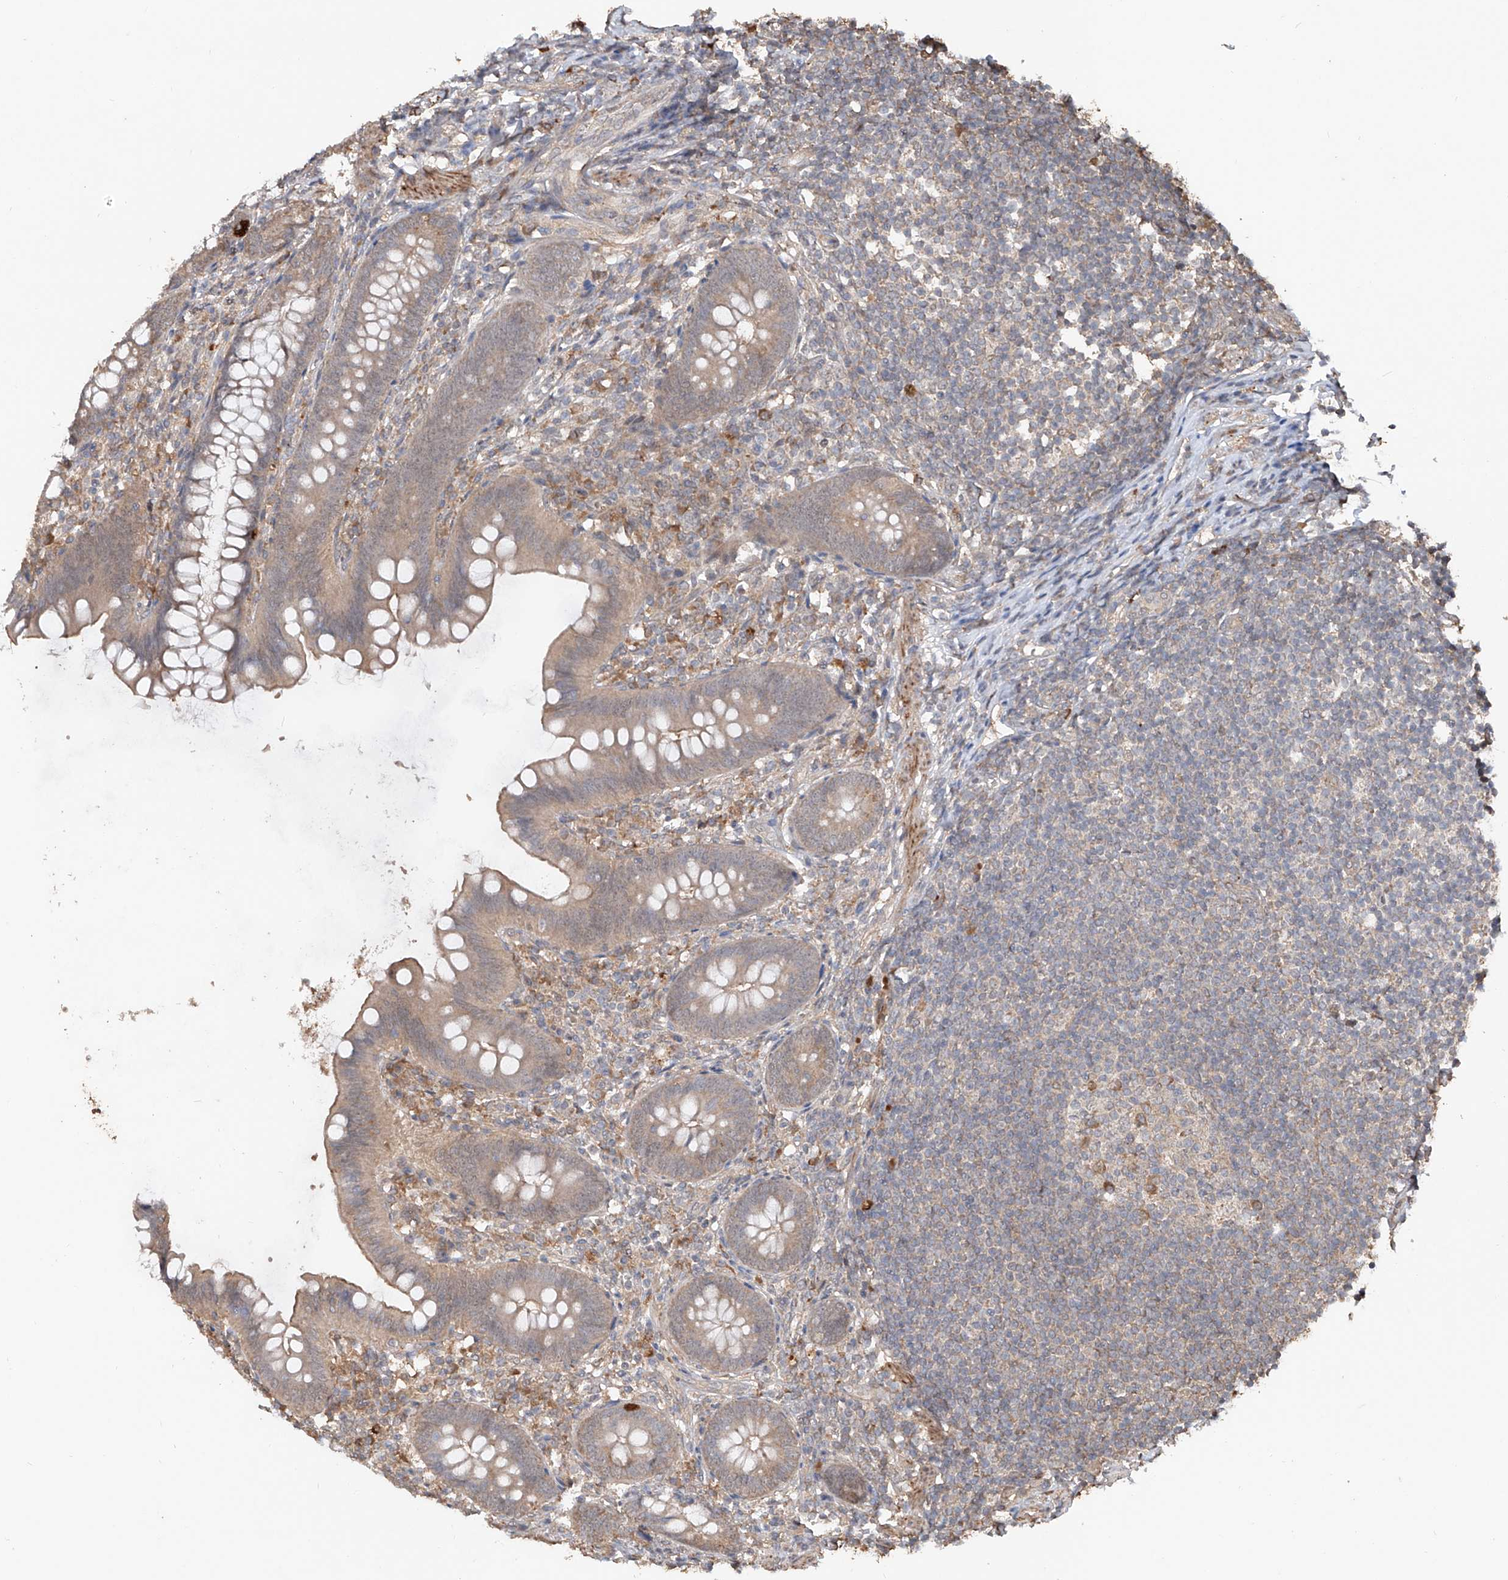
{"staining": {"intensity": "weak", "quantity": ">75%", "location": "cytoplasmic/membranous"}, "tissue": "appendix", "cell_type": "Glandular cells", "image_type": "normal", "snomed": [{"axis": "morphology", "description": "Normal tissue, NOS"}, {"axis": "topography", "description": "Appendix"}], "caption": "Approximately >75% of glandular cells in benign human appendix display weak cytoplasmic/membranous protein expression as visualized by brown immunohistochemical staining.", "gene": "FAM135A", "patient": {"sex": "female", "age": 62}}